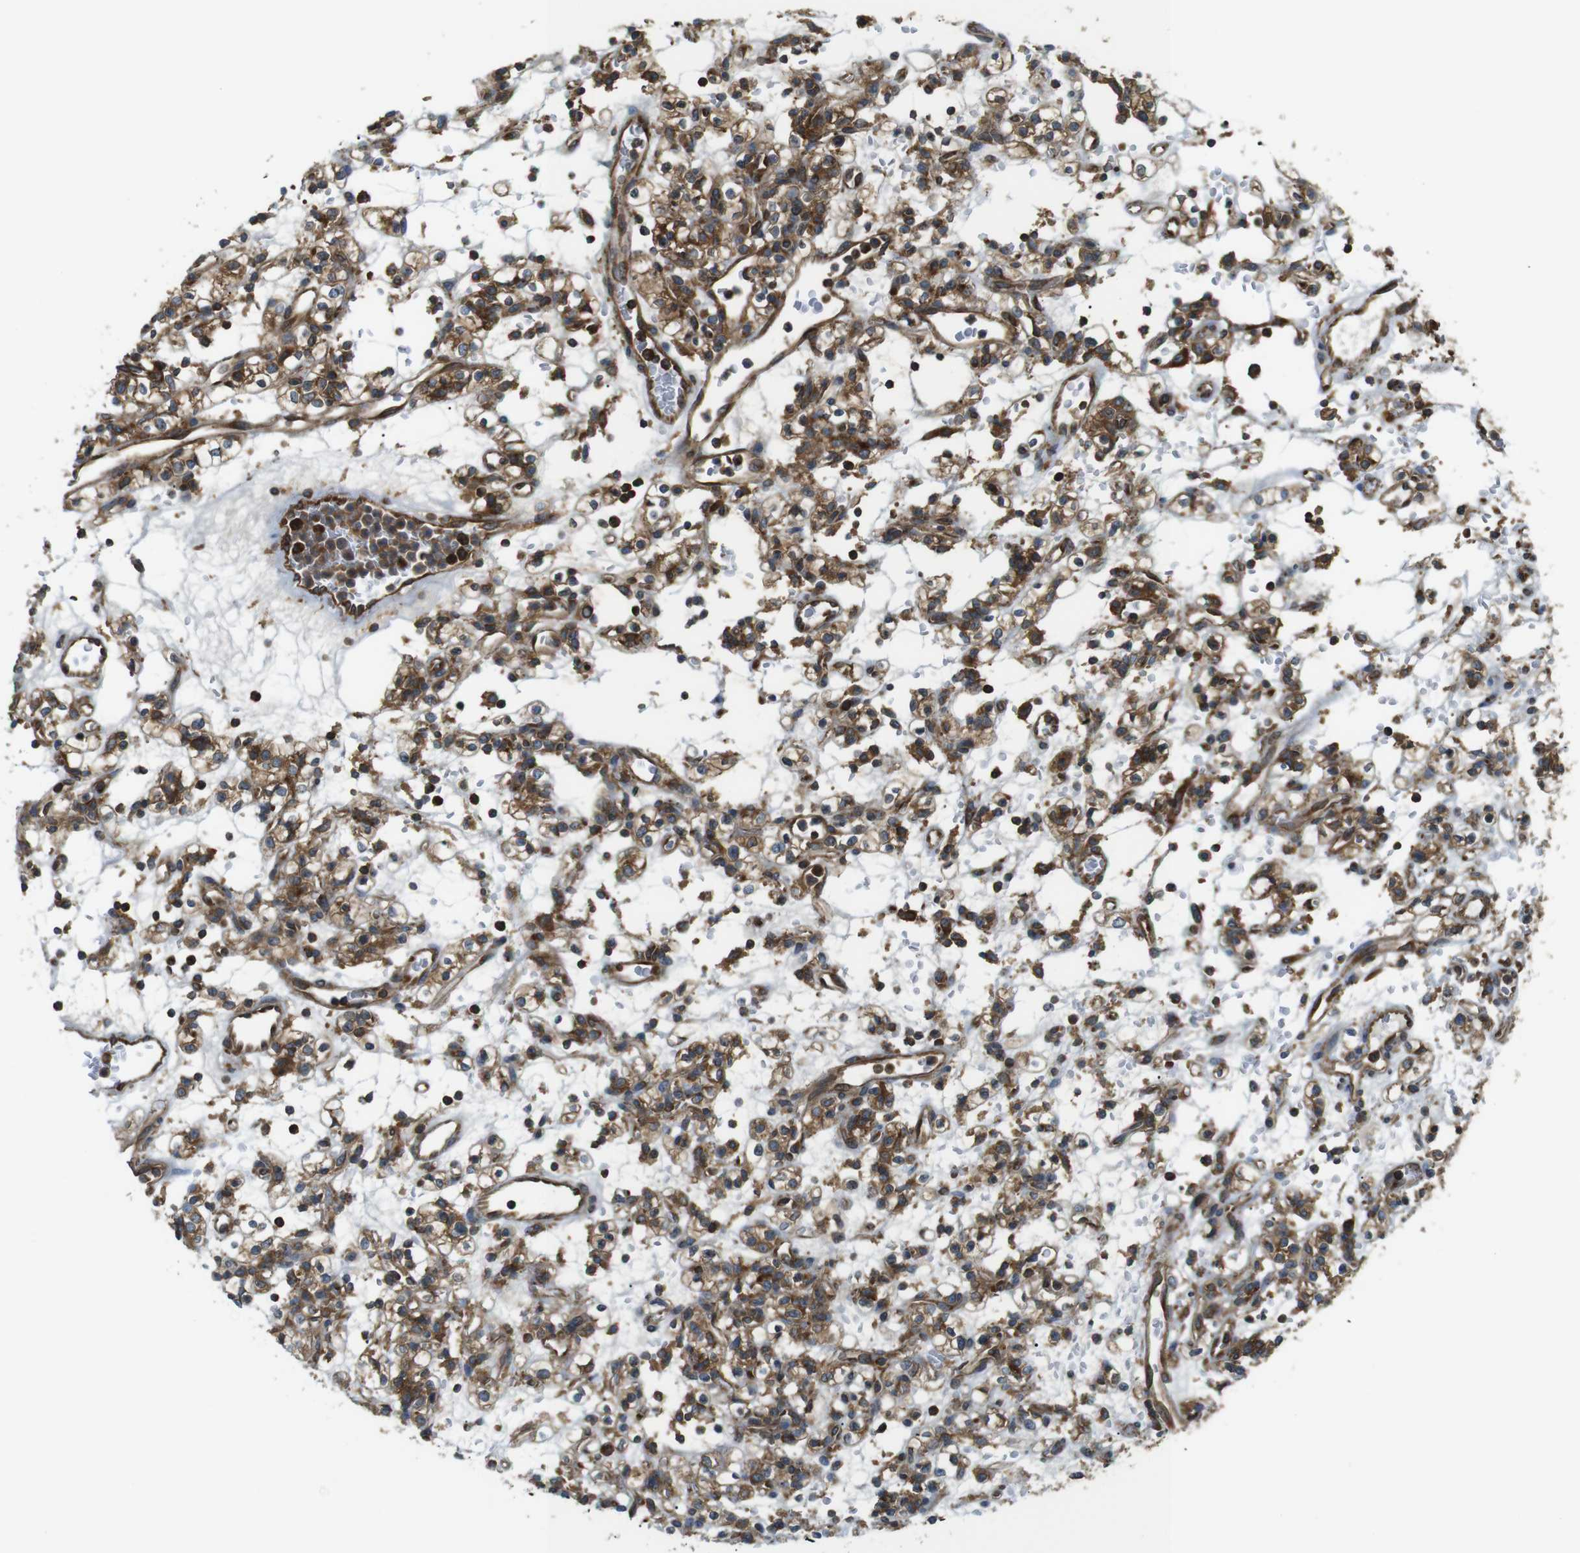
{"staining": {"intensity": "moderate", "quantity": ">75%", "location": "cytoplasmic/membranous"}, "tissue": "renal cancer", "cell_type": "Tumor cells", "image_type": "cancer", "snomed": [{"axis": "morphology", "description": "Normal tissue, NOS"}, {"axis": "morphology", "description": "Adenocarcinoma, NOS"}, {"axis": "topography", "description": "Kidney"}], "caption": "Moderate cytoplasmic/membranous expression for a protein is seen in approximately >75% of tumor cells of renal cancer using IHC.", "gene": "TSC1", "patient": {"sex": "female", "age": 72}}